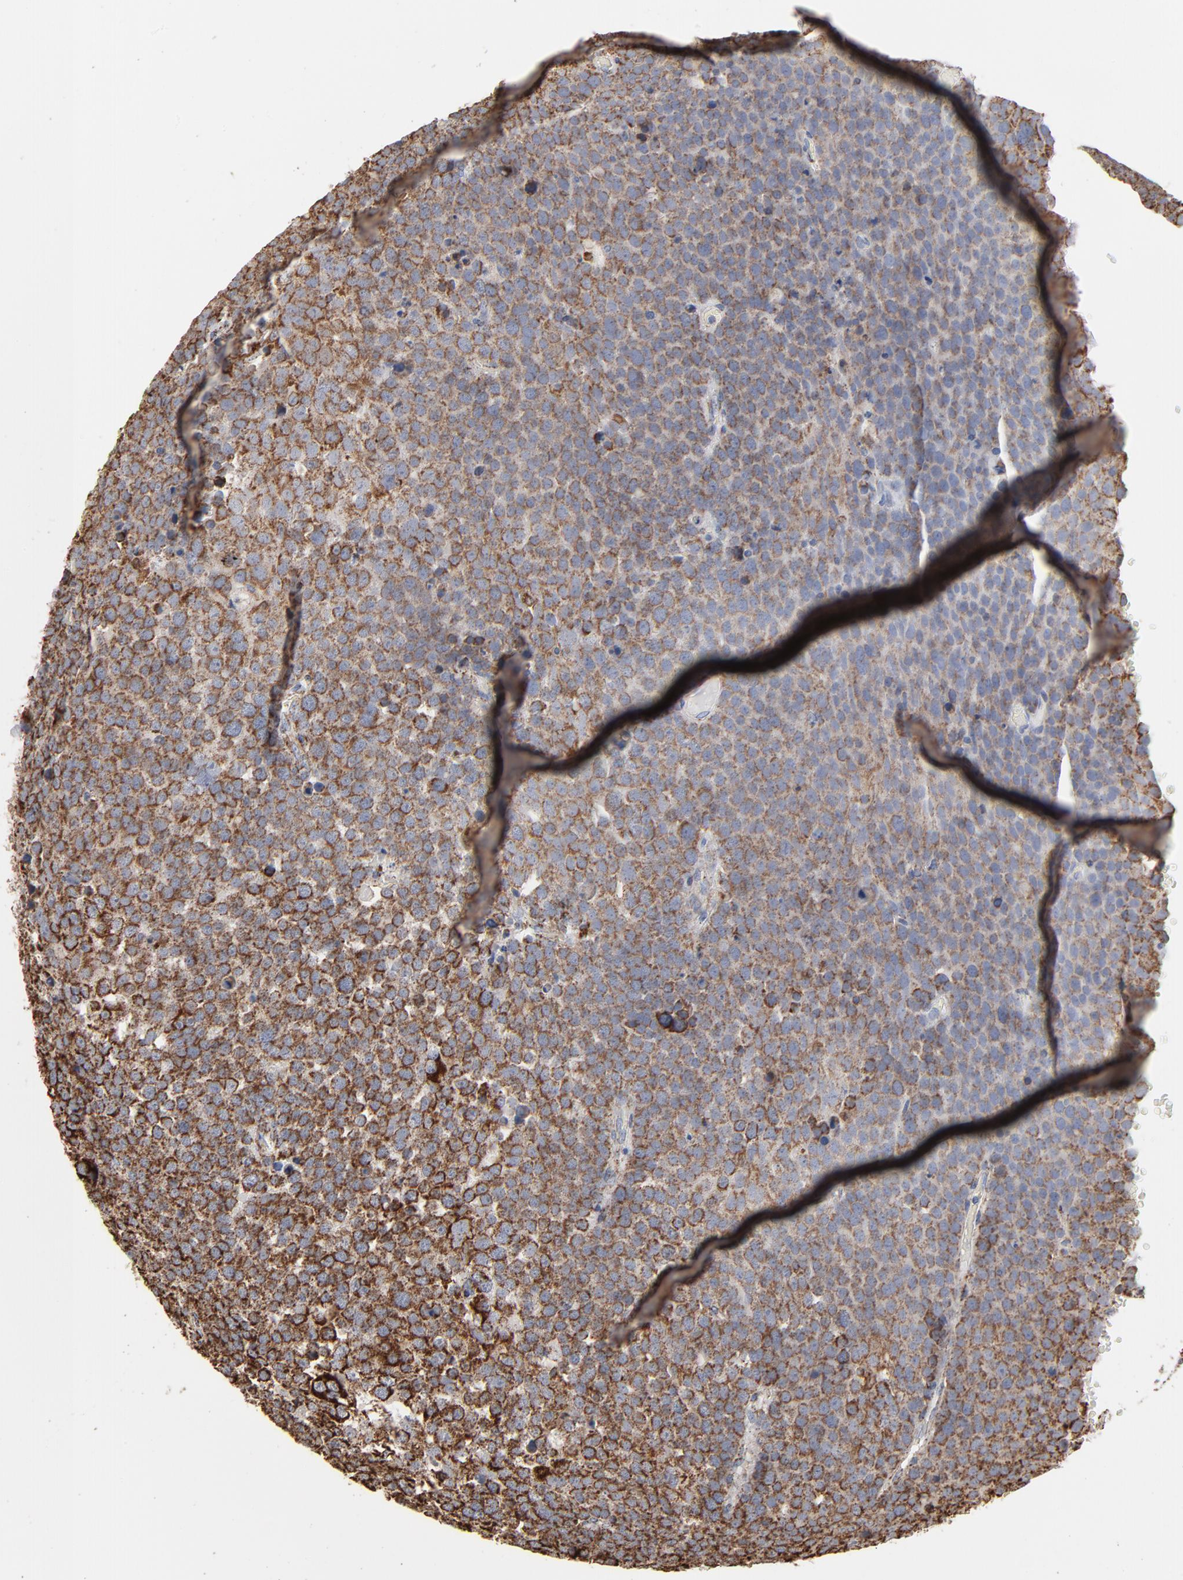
{"staining": {"intensity": "strong", "quantity": ">75%", "location": "cytoplasmic/membranous"}, "tissue": "testis cancer", "cell_type": "Tumor cells", "image_type": "cancer", "snomed": [{"axis": "morphology", "description": "Seminoma, NOS"}, {"axis": "topography", "description": "Testis"}], "caption": "DAB immunohistochemical staining of human testis cancer (seminoma) displays strong cytoplasmic/membranous protein positivity in approximately >75% of tumor cells.", "gene": "UQCRC1", "patient": {"sex": "male", "age": 71}}